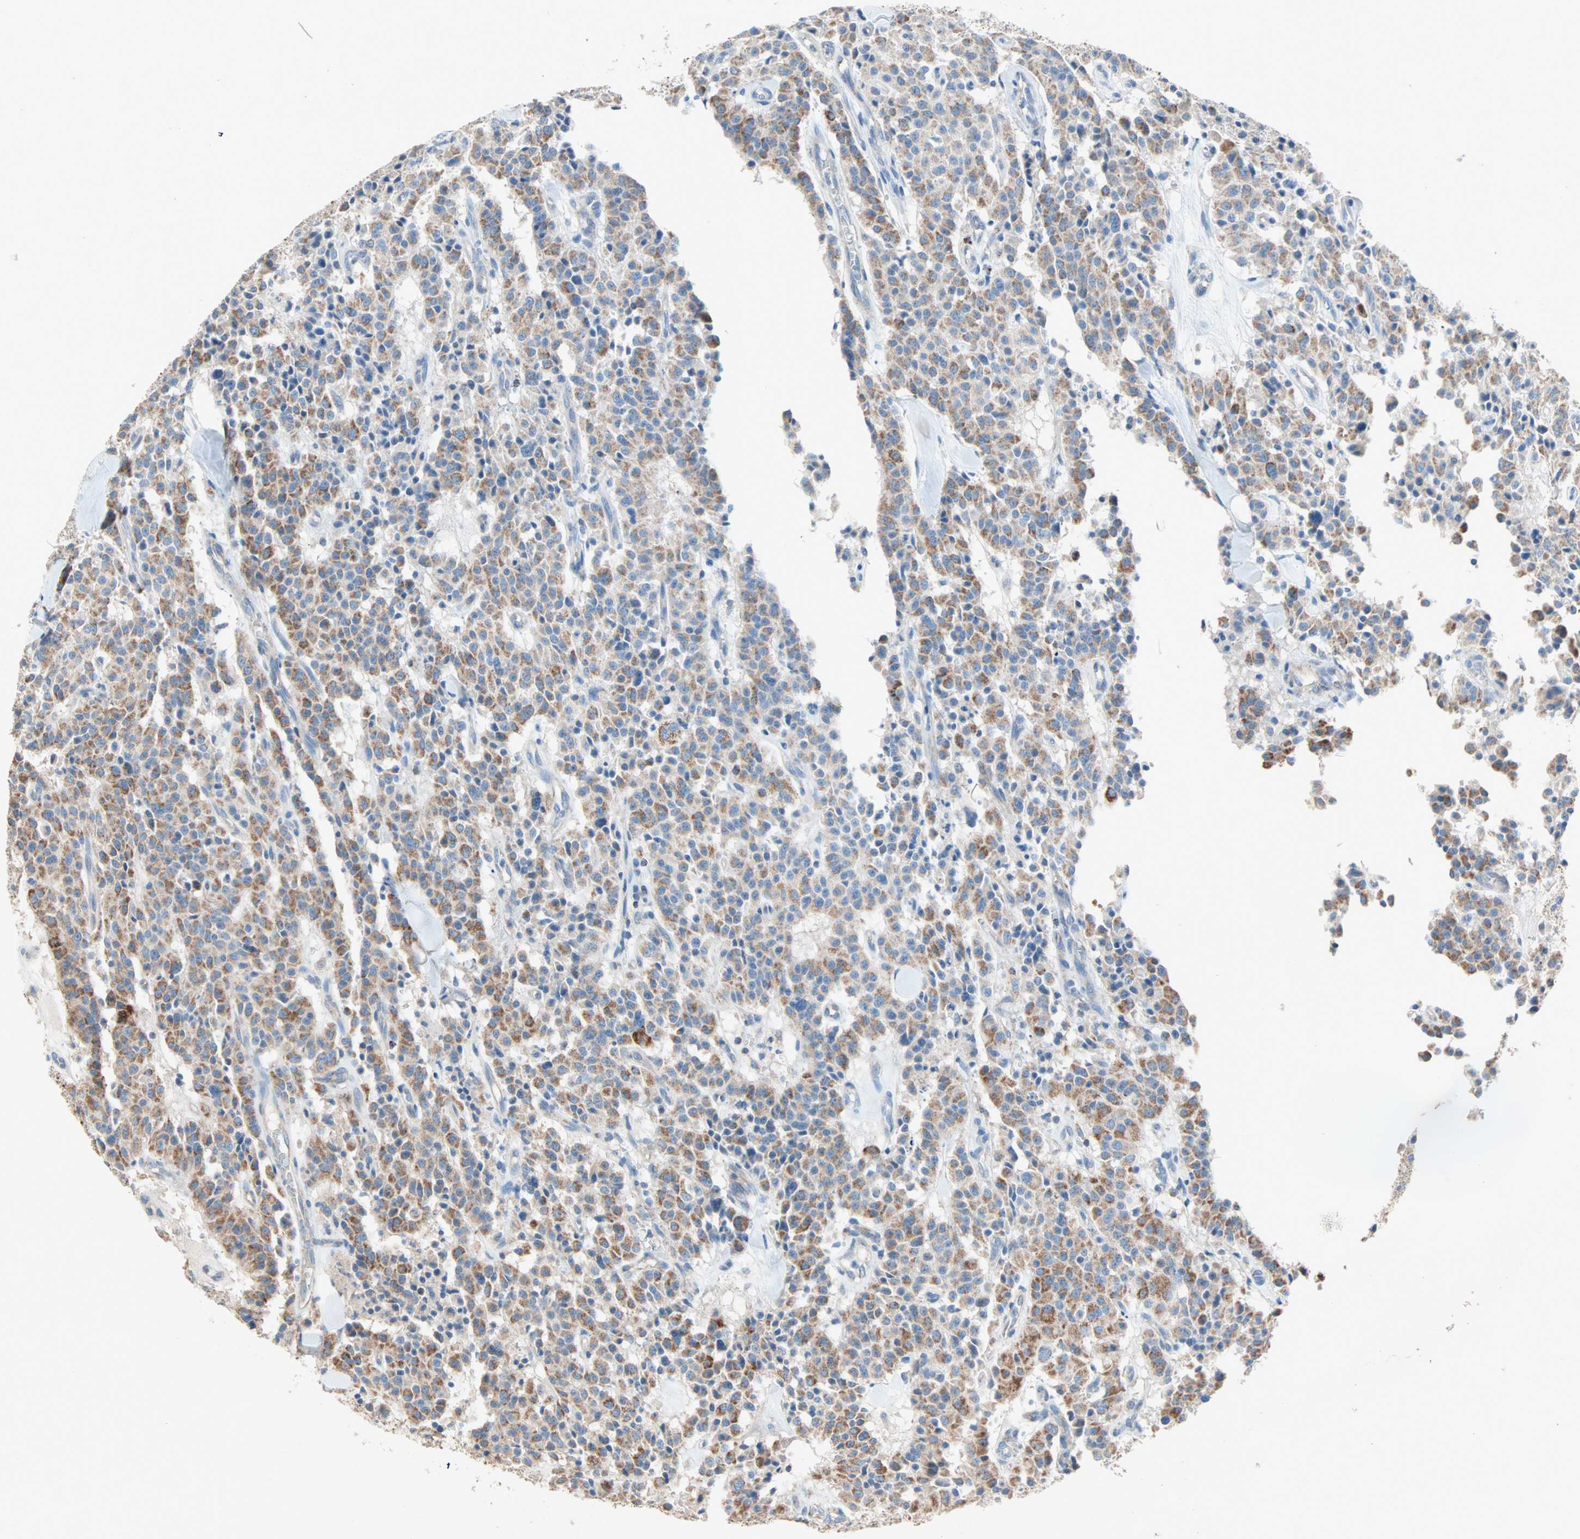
{"staining": {"intensity": "moderate", "quantity": ">75%", "location": "cytoplasmic/membranous"}, "tissue": "carcinoid", "cell_type": "Tumor cells", "image_type": "cancer", "snomed": [{"axis": "morphology", "description": "Carcinoid, malignant, NOS"}, {"axis": "topography", "description": "Lung"}], "caption": "Immunohistochemical staining of human malignant carcinoid shows moderate cytoplasmic/membranous protein staining in approximately >75% of tumor cells.", "gene": "ACVRL1", "patient": {"sex": "male", "age": 30}}